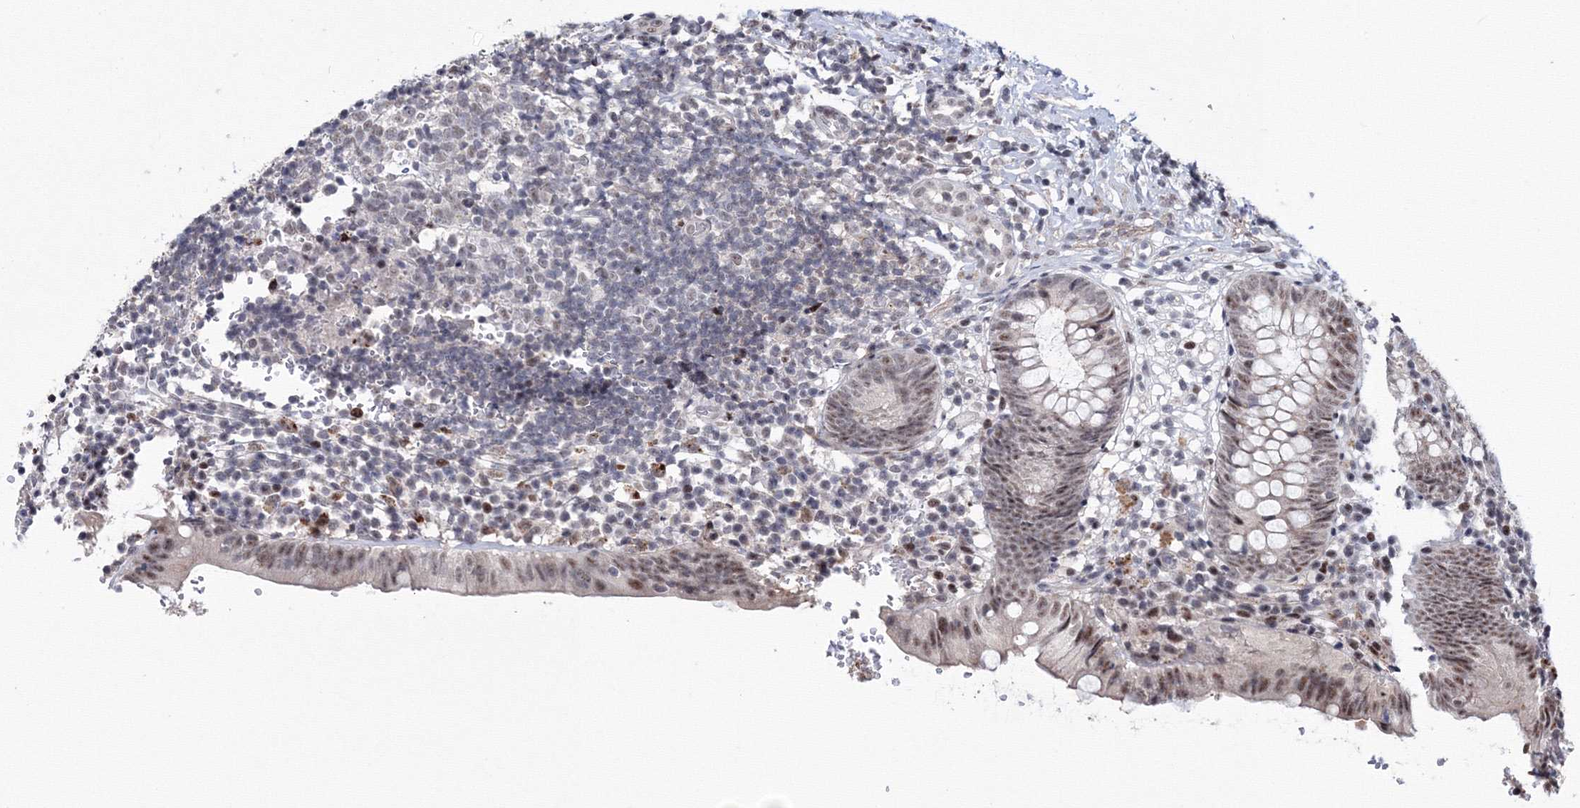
{"staining": {"intensity": "moderate", "quantity": "25%-75%", "location": "nuclear"}, "tissue": "appendix", "cell_type": "Glandular cells", "image_type": "normal", "snomed": [{"axis": "morphology", "description": "Normal tissue, NOS"}, {"axis": "topography", "description": "Appendix"}], "caption": "DAB immunohistochemical staining of benign human appendix shows moderate nuclear protein staining in about 25%-75% of glandular cells.", "gene": "TATDN2", "patient": {"sex": "male", "age": 8}}